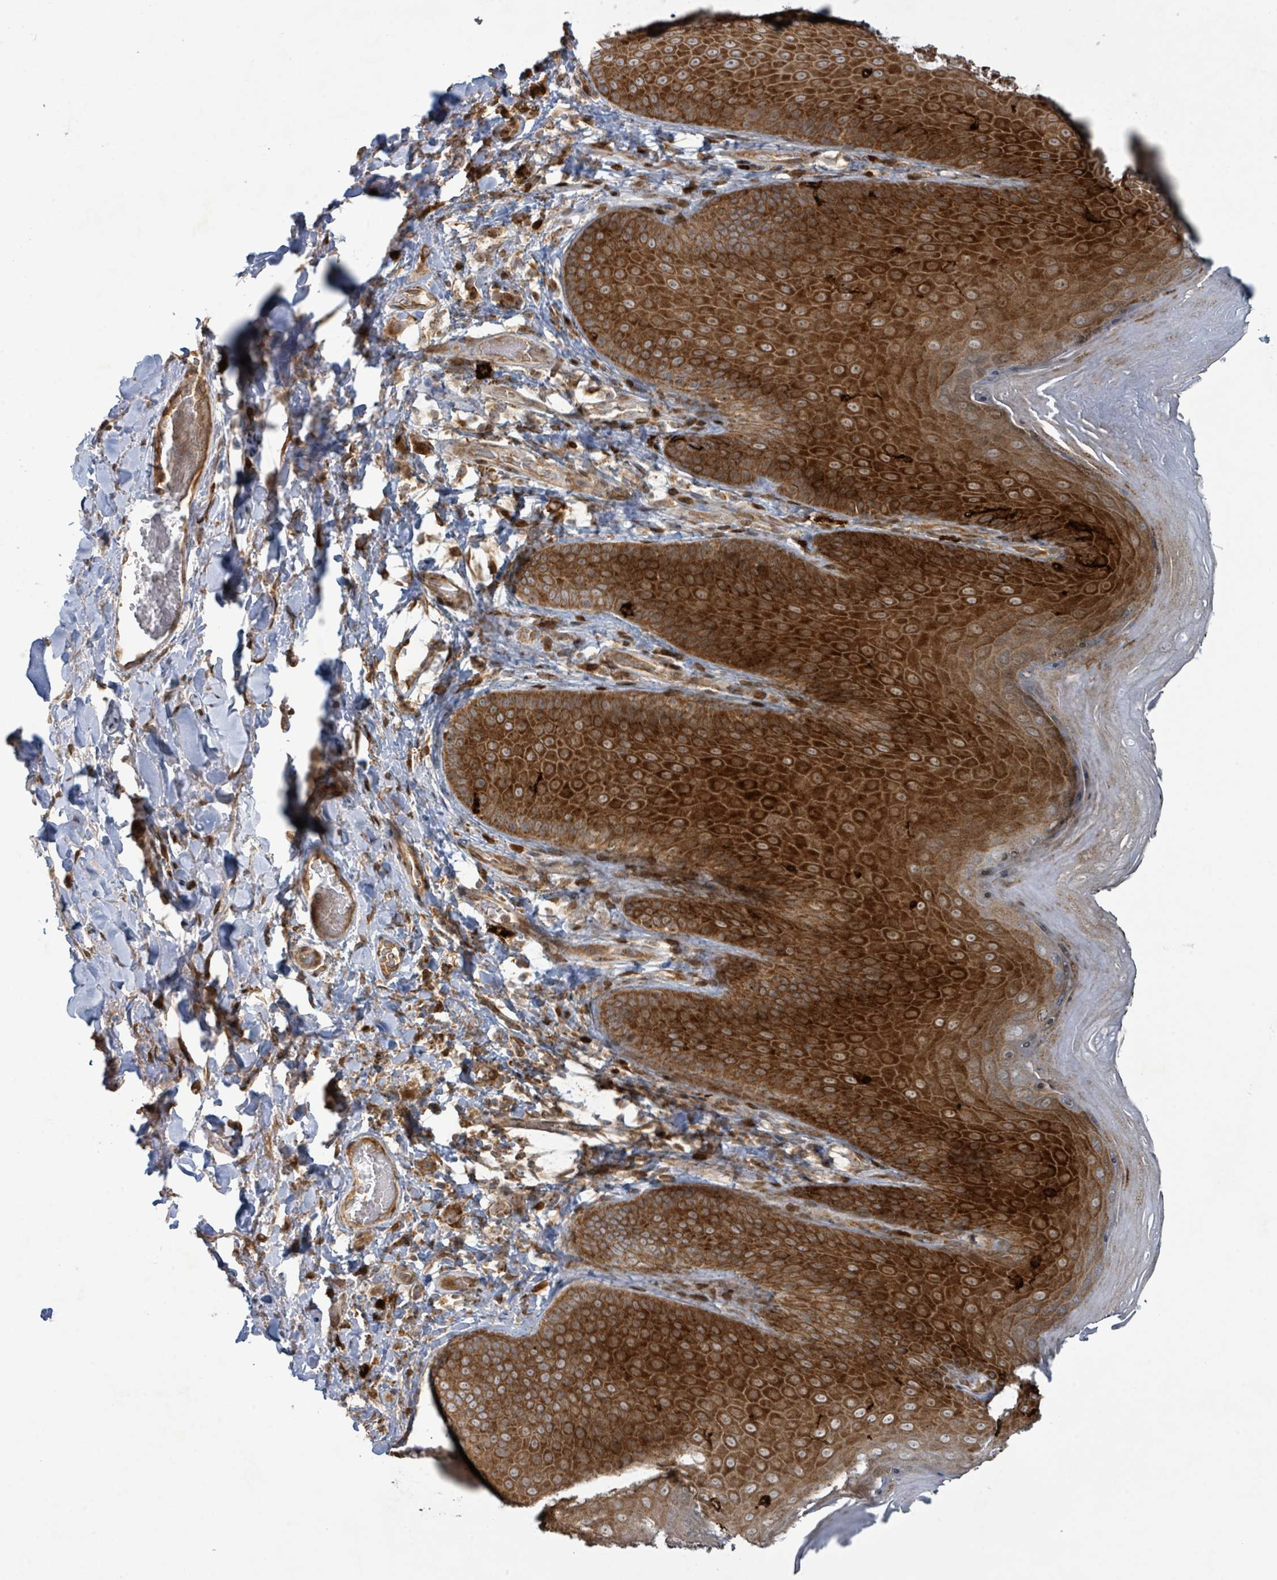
{"staining": {"intensity": "strong", "quantity": ">75%", "location": "cytoplasmic/membranous"}, "tissue": "skin", "cell_type": "Epidermal cells", "image_type": "normal", "snomed": [{"axis": "morphology", "description": "Normal tissue, NOS"}, {"axis": "topography", "description": "Anal"}, {"axis": "topography", "description": "Peripheral nerve tissue"}], "caption": "DAB immunohistochemical staining of unremarkable human skin exhibits strong cytoplasmic/membranous protein staining in approximately >75% of epidermal cells.", "gene": "OR51E1", "patient": {"sex": "male", "age": 53}}